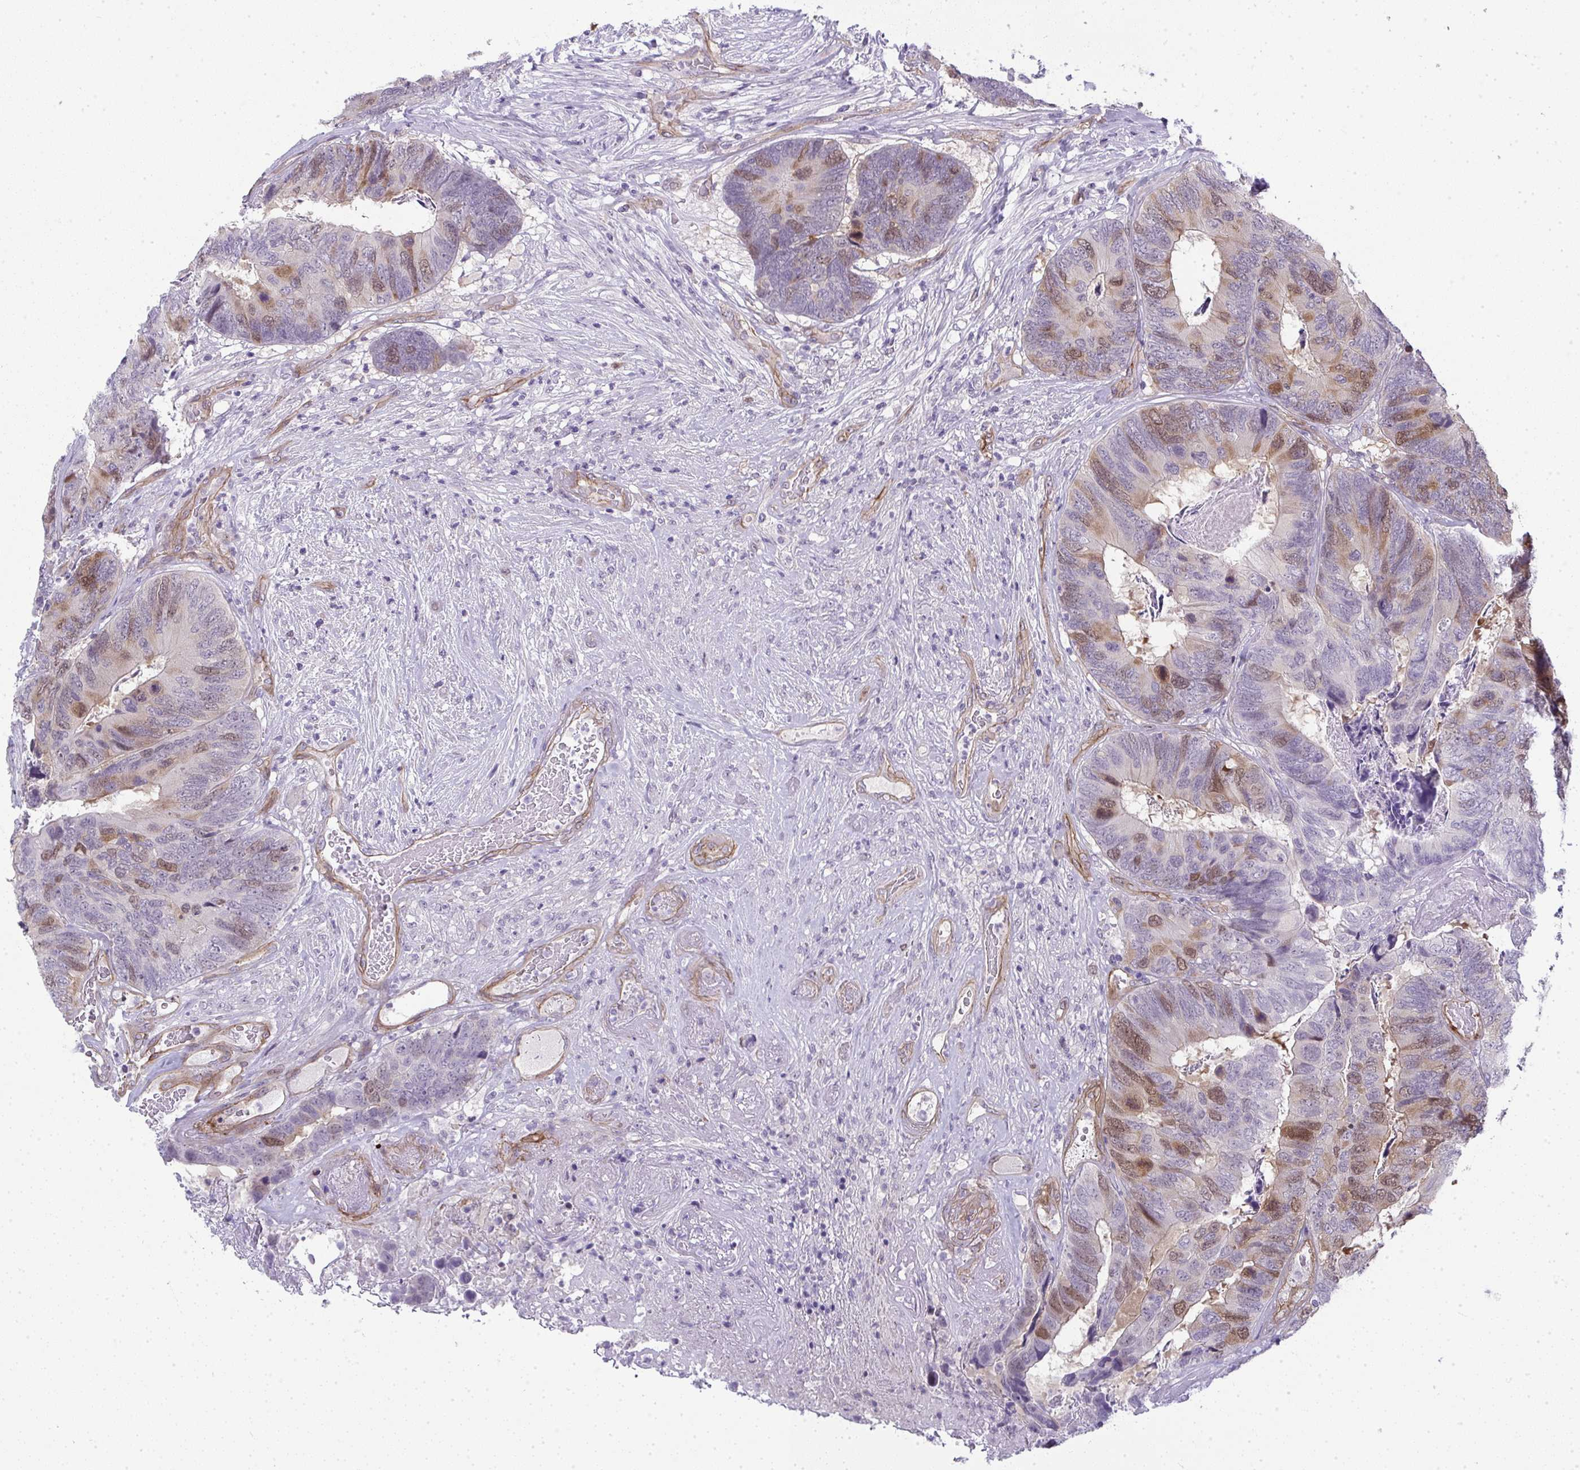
{"staining": {"intensity": "moderate", "quantity": "<25%", "location": "nuclear"}, "tissue": "colorectal cancer", "cell_type": "Tumor cells", "image_type": "cancer", "snomed": [{"axis": "morphology", "description": "Adenocarcinoma, NOS"}, {"axis": "topography", "description": "Colon"}], "caption": "Colorectal cancer stained for a protein demonstrates moderate nuclear positivity in tumor cells. (DAB (3,3'-diaminobenzidine) IHC with brightfield microscopy, high magnification).", "gene": "UBE2S", "patient": {"sex": "female", "age": 67}}